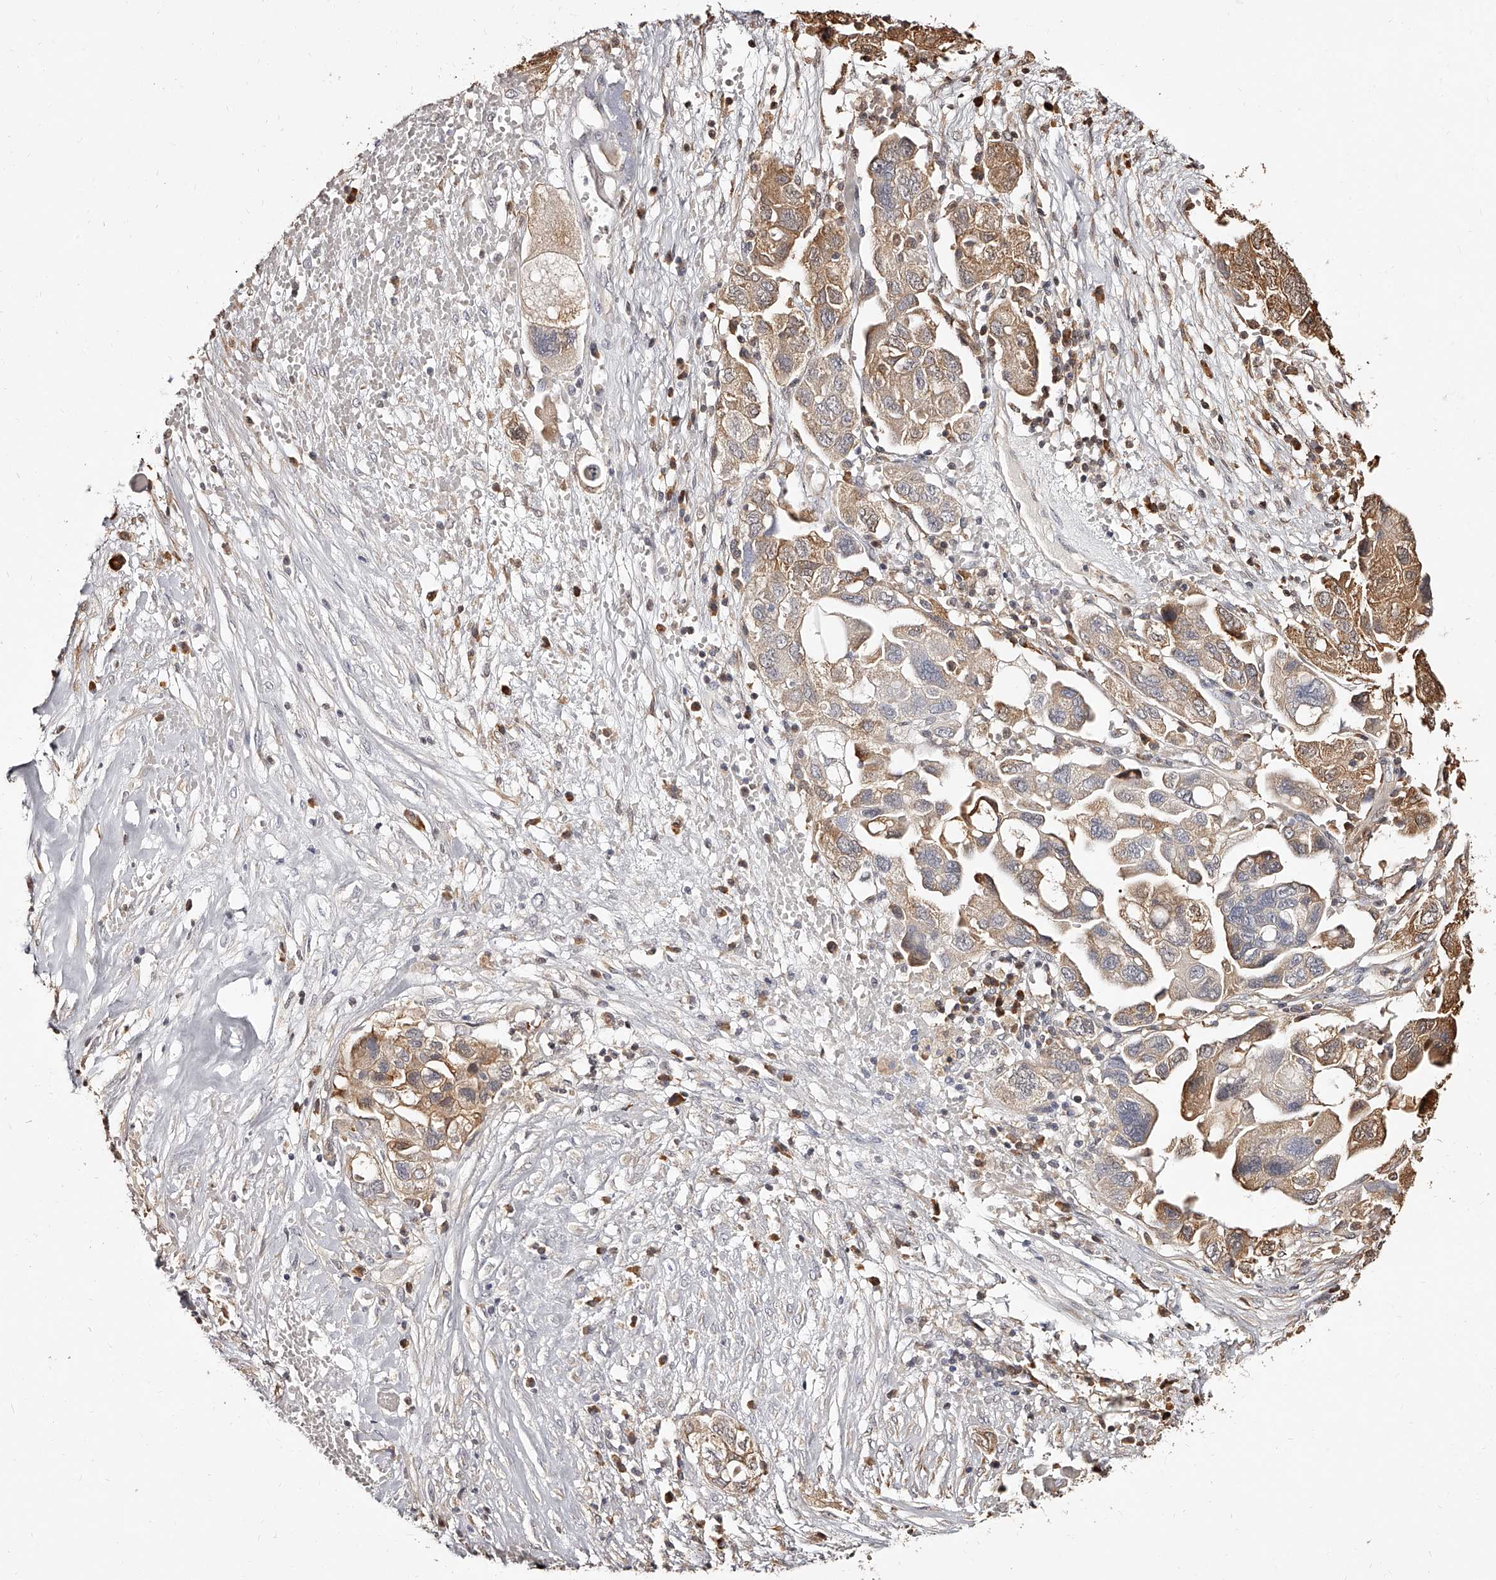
{"staining": {"intensity": "moderate", "quantity": ">75%", "location": "cytoplasmic/membranous"}, "tissue": "ovarian cancer", "cell_type": "Tumor cells", "image_type": "cancer", "snomed": [{"axis": "morphology", "description": "Carcinoma, NOS"}, {"axis": "morphology", "description": "Cystadenocarcinoma, serous, NOS"}, {"axis": "topography", "description": "Ovary"}], "caption": "DAB immunohistochemical staining of human ovarian cancer reveals moderate cytoplasmic/membranous protein staining in approximately >75% of tumor cells.", "gene": "ZNF582", "patient": {"sex": "female", "age": 69}}